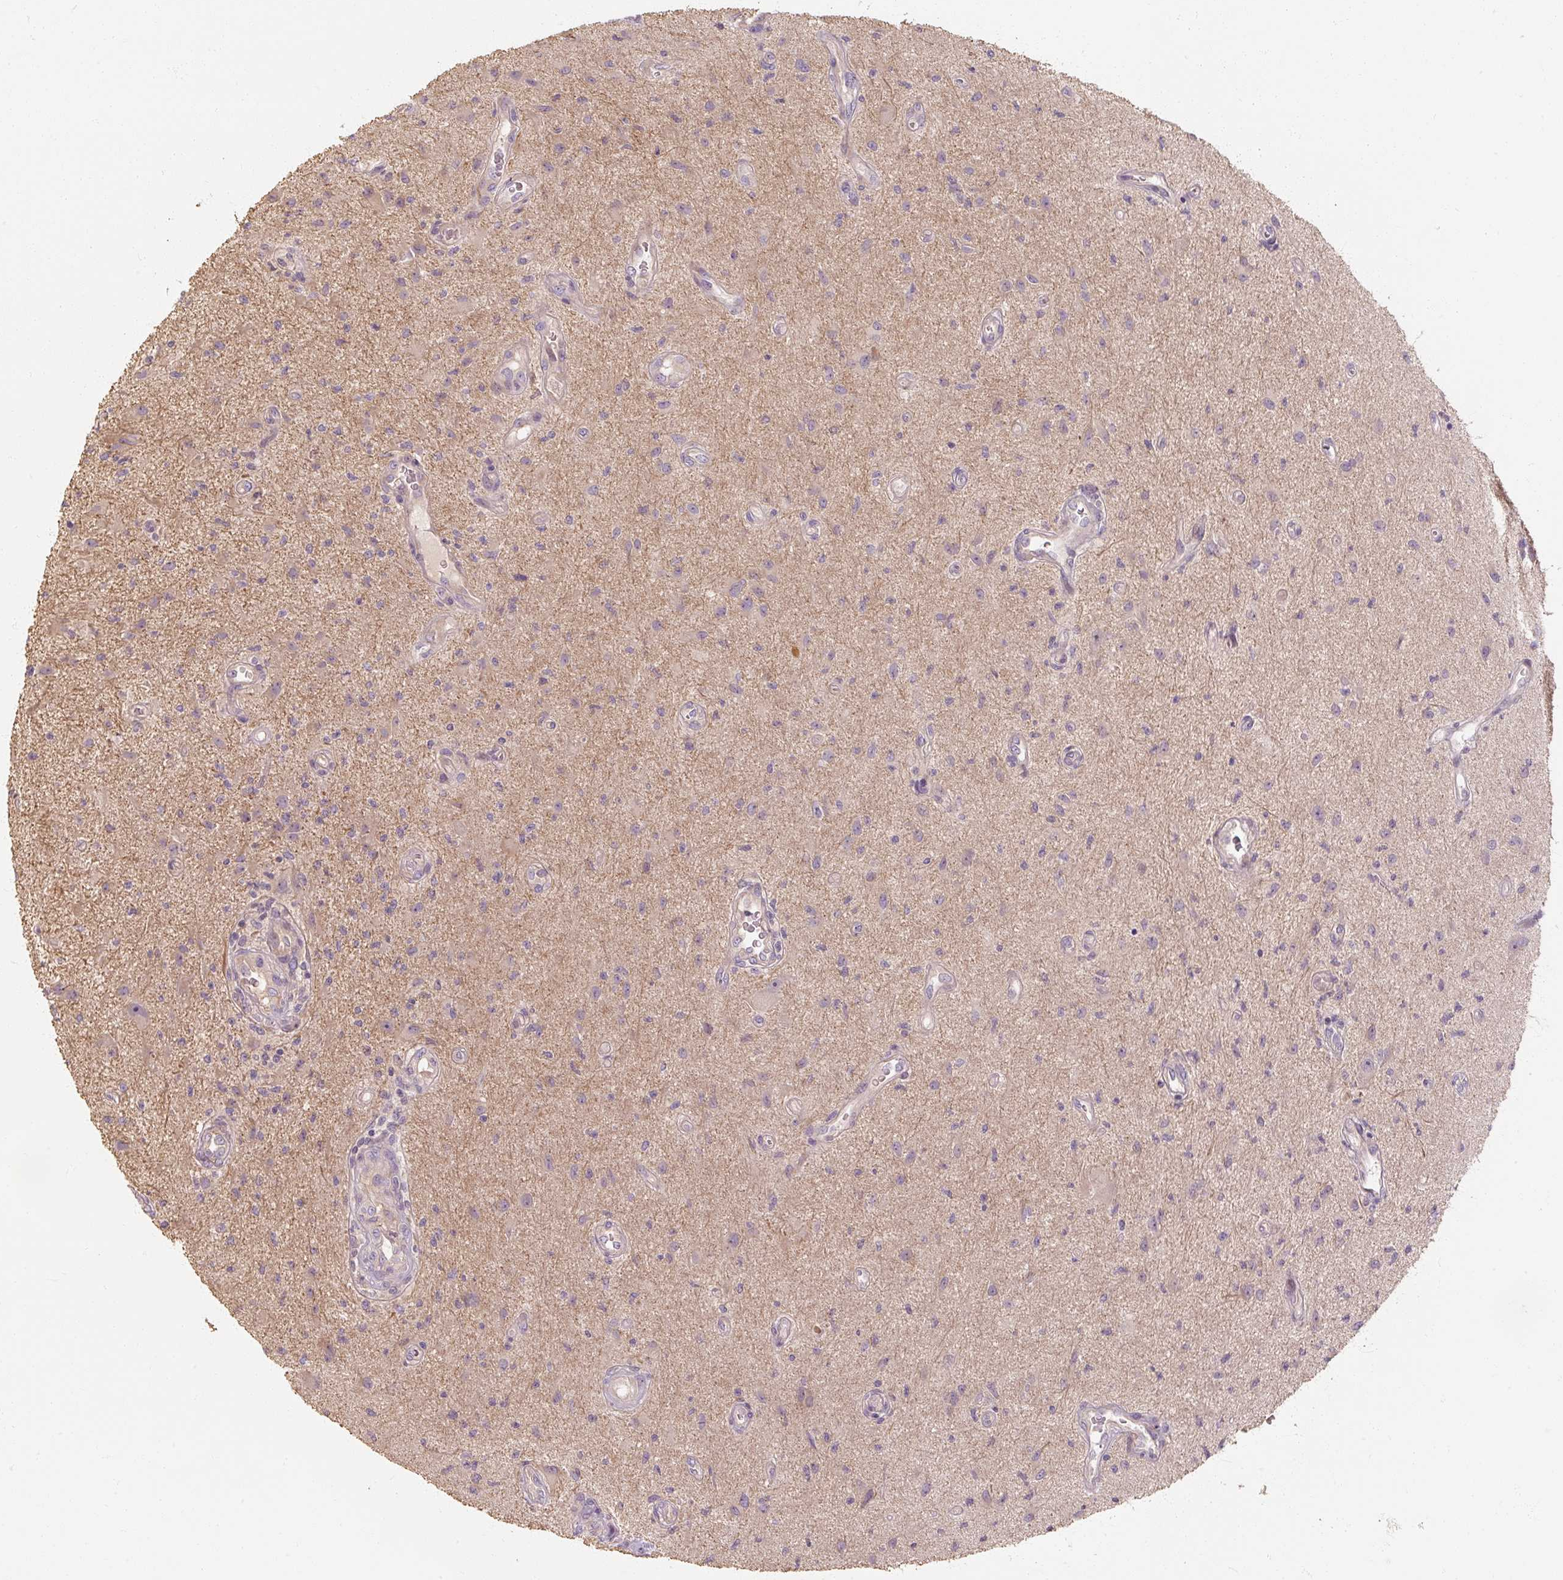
{"staining": {"intensity": "negative", "quantity": "none", "location": "none"}, "tissue": "glioma", "cell_type": "Tumor cells", "image_type": "cancer", "snomed": [{"axis": "morphology", "description": "Glioma, malignant, High grade"}, {"axis": "topography", "description": "Brain"}], "caption": "Immunohistochemistry image of neoplastic tissue: human high-grade glioma (malignant) stained with DAB (3,3'-diaminobenzidine) exhibits no significant protein staining in tumor cells.", "gene": "RB1CC1", "patient": {"sex": "male", "age": 67}}